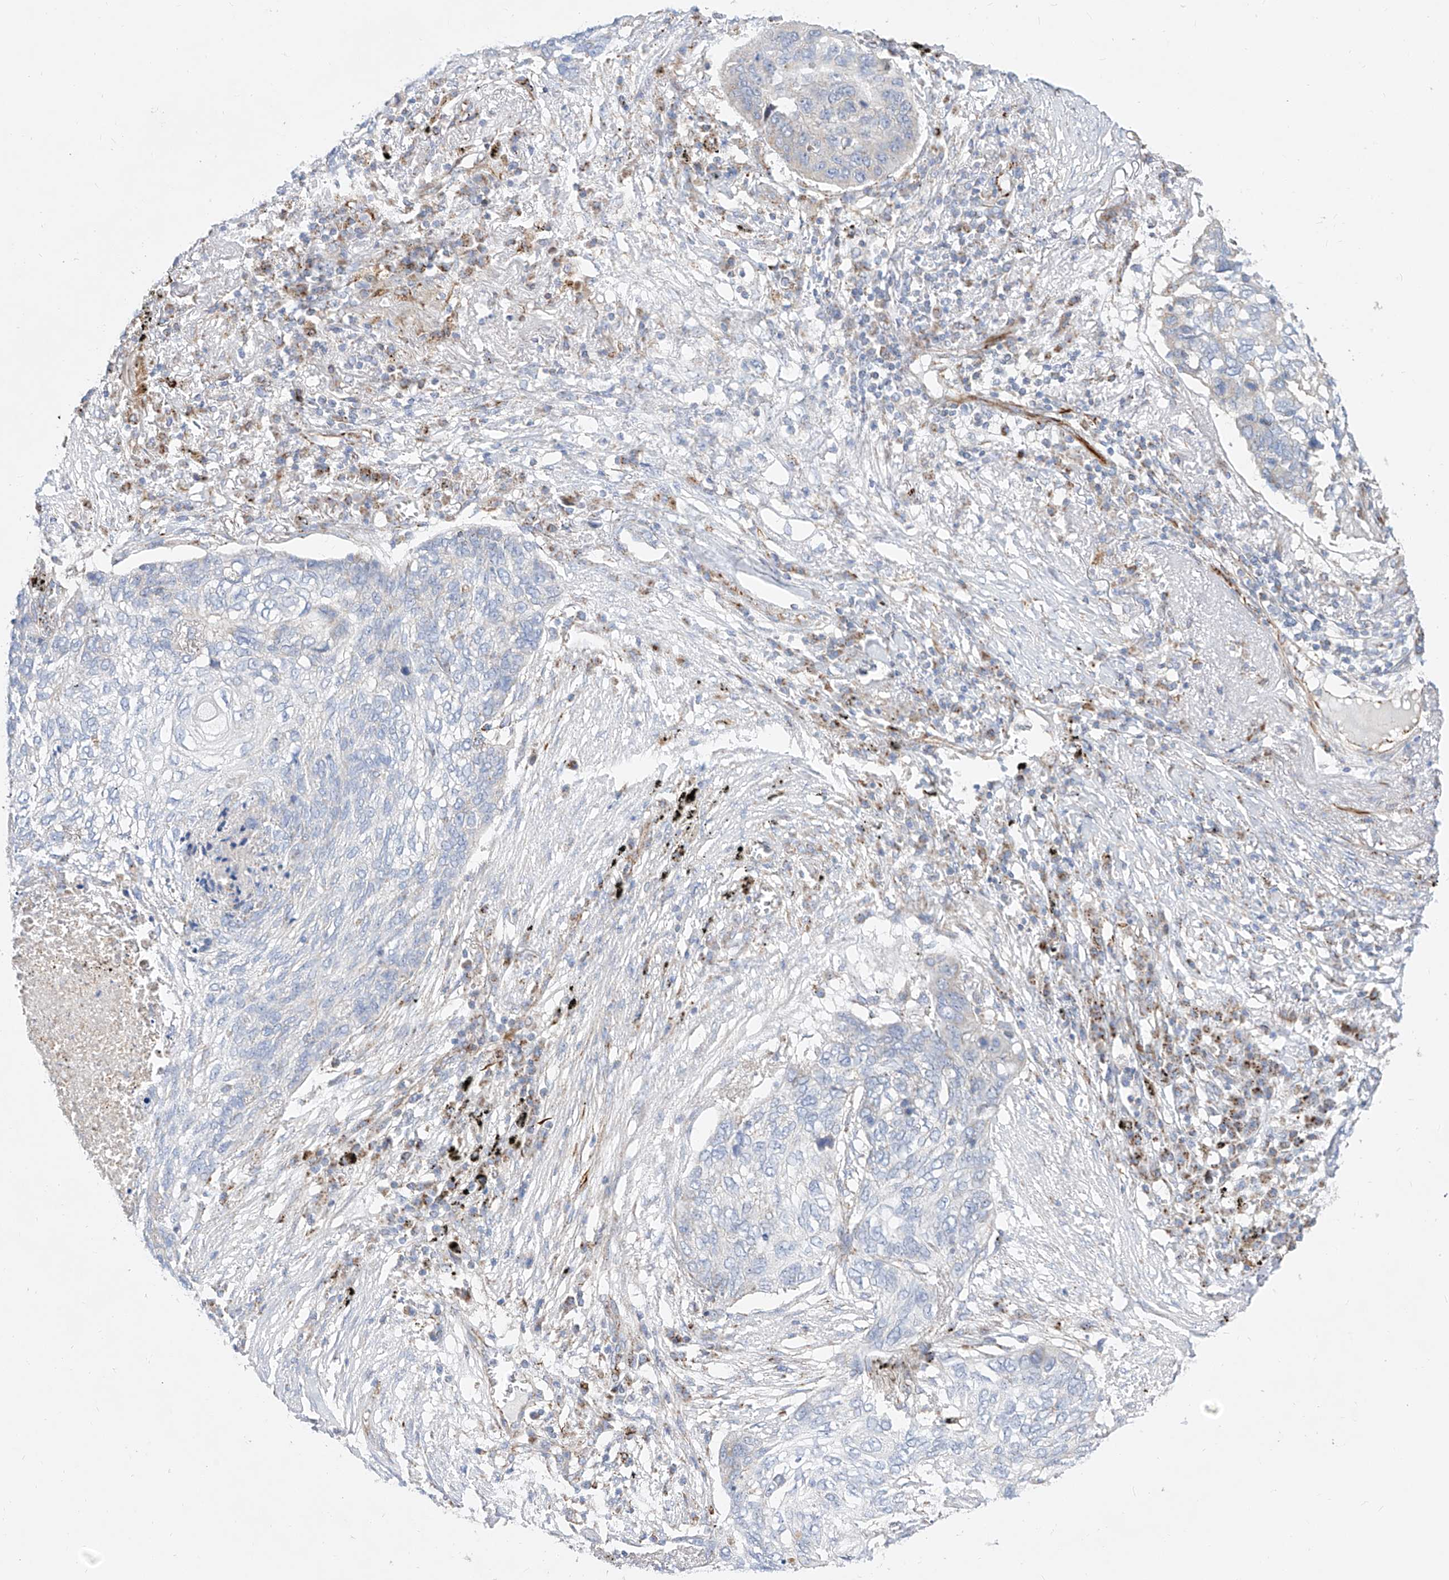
{"staining": {"intensity": "negative", "quantity": "none", "location": "none"}, "tissue": "lung cancer", "cell_type": "Tumor cells", "image_type": "cancer", "snomed": [{"axis": "morphology", "description": "Squamous cell carcinoma, NOS"}, {"axis": "topography", "description": "Lung"}], "caption": "Micrograph shows no significant protein positivity in tumor cells of lung cancer.", "gene": "CST9", "patient": {"sex": "female", "age": 63}}